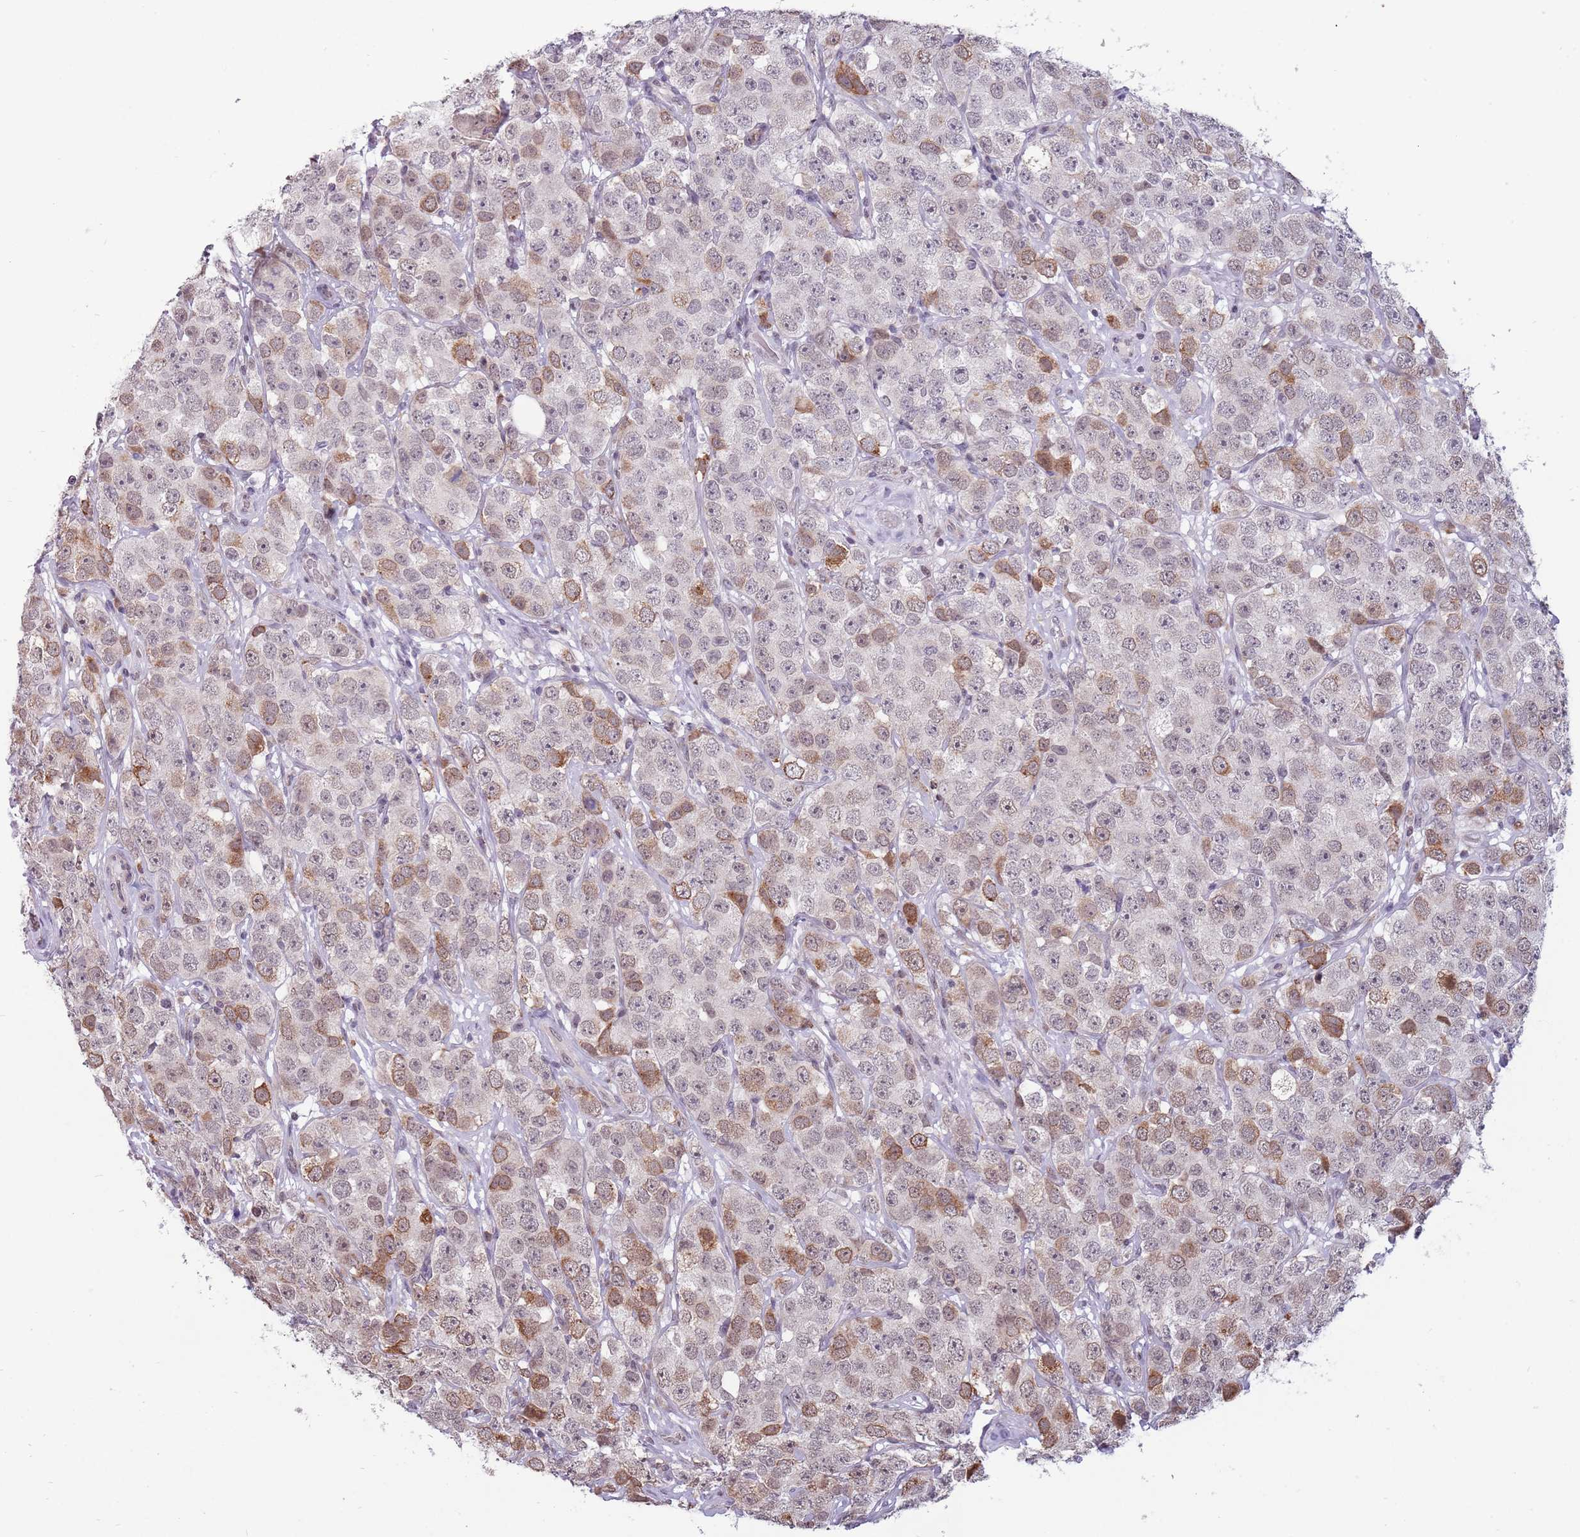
{"staining": {"intensity": "moderate", "quantity": "<25%", "location": "cytoplasmic/membranous"}, "tissue": "testis cancer", "cell_type": "Tumor cells", "image_type": "cancer", "snomed": [{"axis": "morphology", "description": "Seminoma, NOS"}, {"axis": "topography", "description": "Testis"}], "caption": "Brown immunohistochemical staining in seminoma (testis) displays moderate cytoplasmic/membranous expression in about <25% of tumor cells. (brown staining indicates protein expression, while blue staining denotes nuclei).", "gene": "BARD1", "patient": {"sex": "male", "age": 28}}